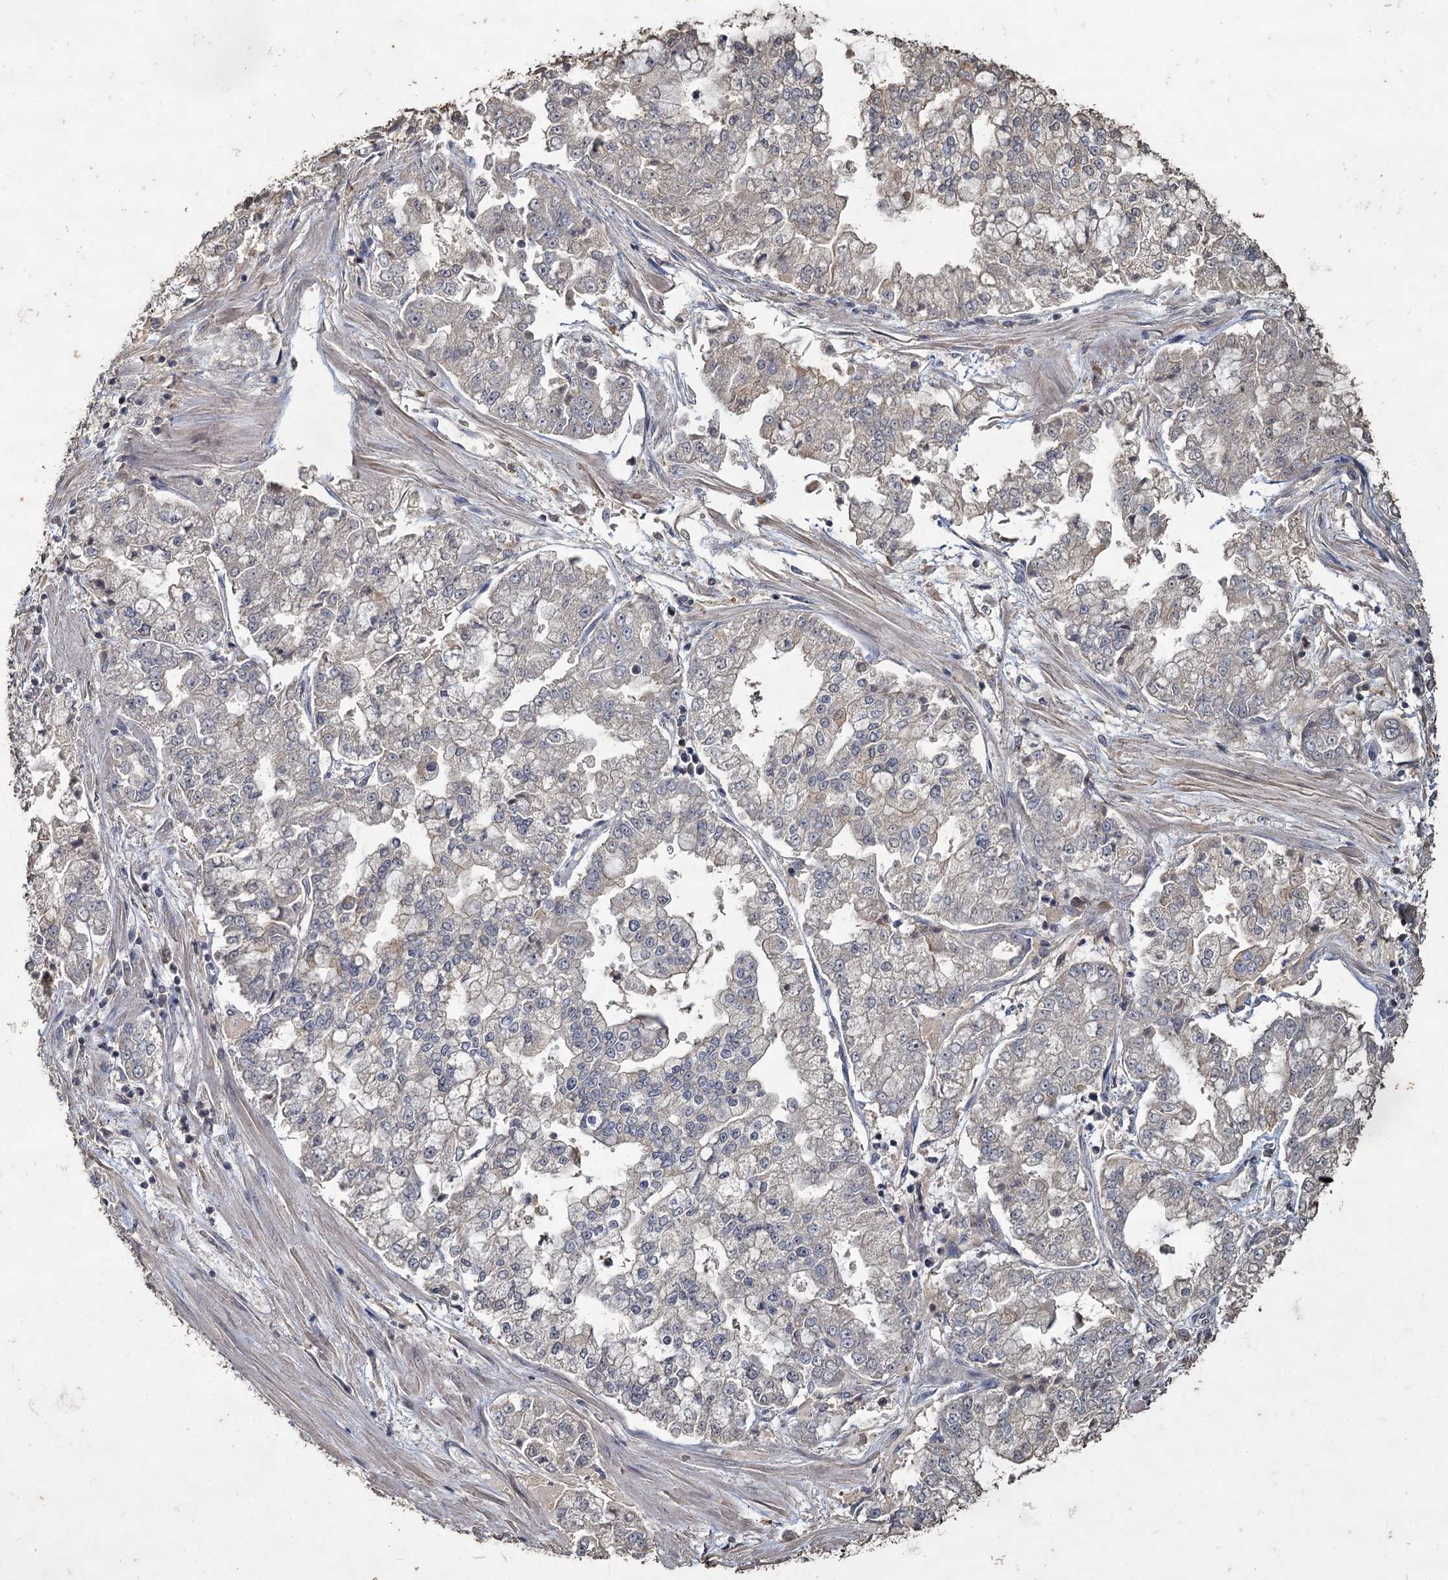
{"staining": {"intensity": "negative", "quantity": "none", "location": "none"}, "tissue": "stomach cancer", "cell_type": "Tumor cells", "image_type": "cancer", "snomed": [{"axis": "morphology", "description": "Adenocarcinoma, NOS"}, {"axis": "topography", "description": "Stomach"}], "caption": "Histopathology image shows no protein staining in tumor cells of adenocarcinoma (stomach) tissue. (Brightfield microscopy of DAB (3,3'-diaminobenzidine) immunohistochemistry at high magnification).", "gene": "CCDC61", "patient": {"sex": "male", "age": 76}}